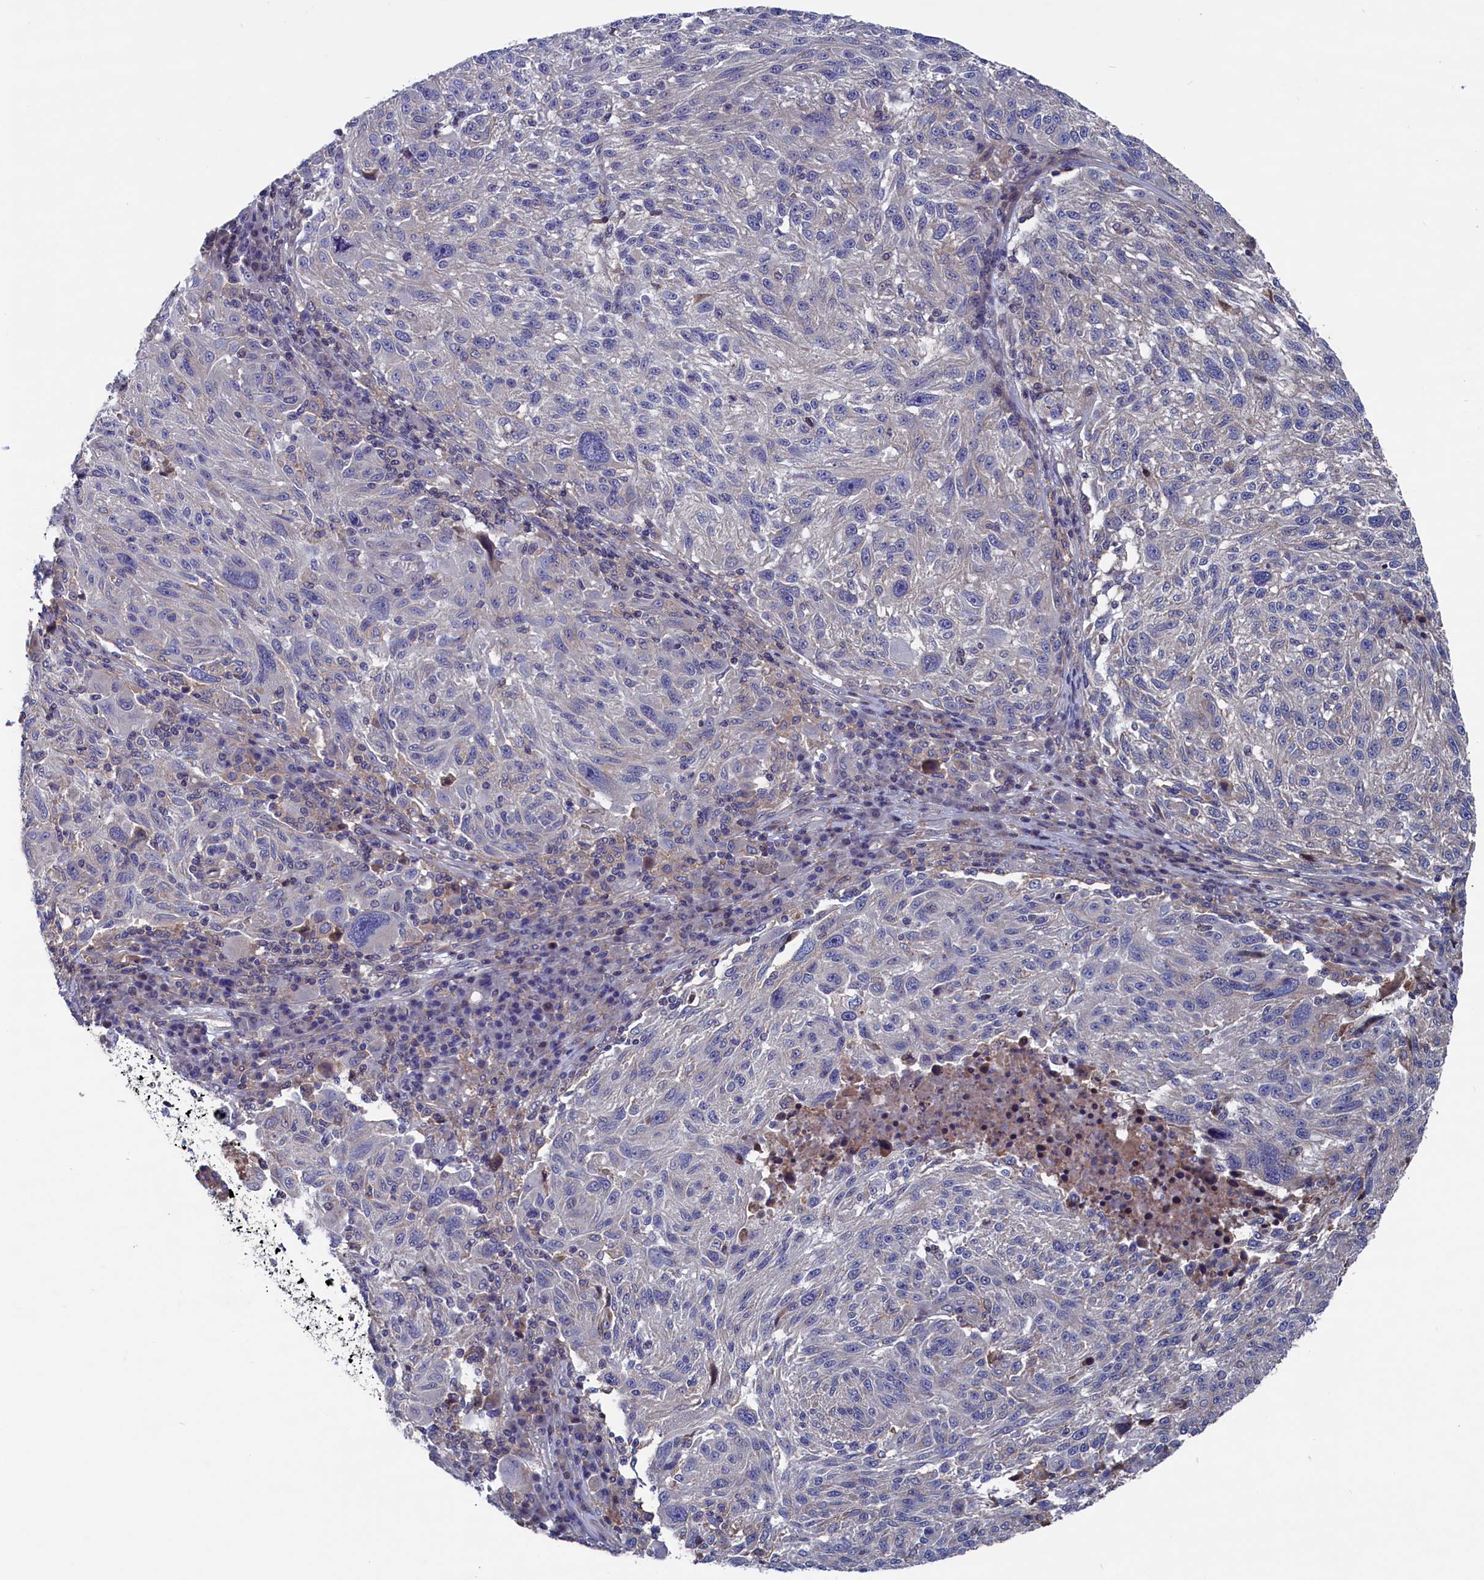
{"staining": {"intensity": "negative", "quantity": "none", "location": "none"}, "tissue": "melanoma", "cell_type": "Tumor cells", "image_type": "cancer", "snomed": [{"axis": "morphology", "description": "Malignant melanoma, NOS"}, {"axis": "topography", "description": "Skin"}], "caption": "An image of human malignant melanoma is negative for staining in tumor cells.", "gene": "SPATA13", "patient": {"sex": "male", "age": 53}}